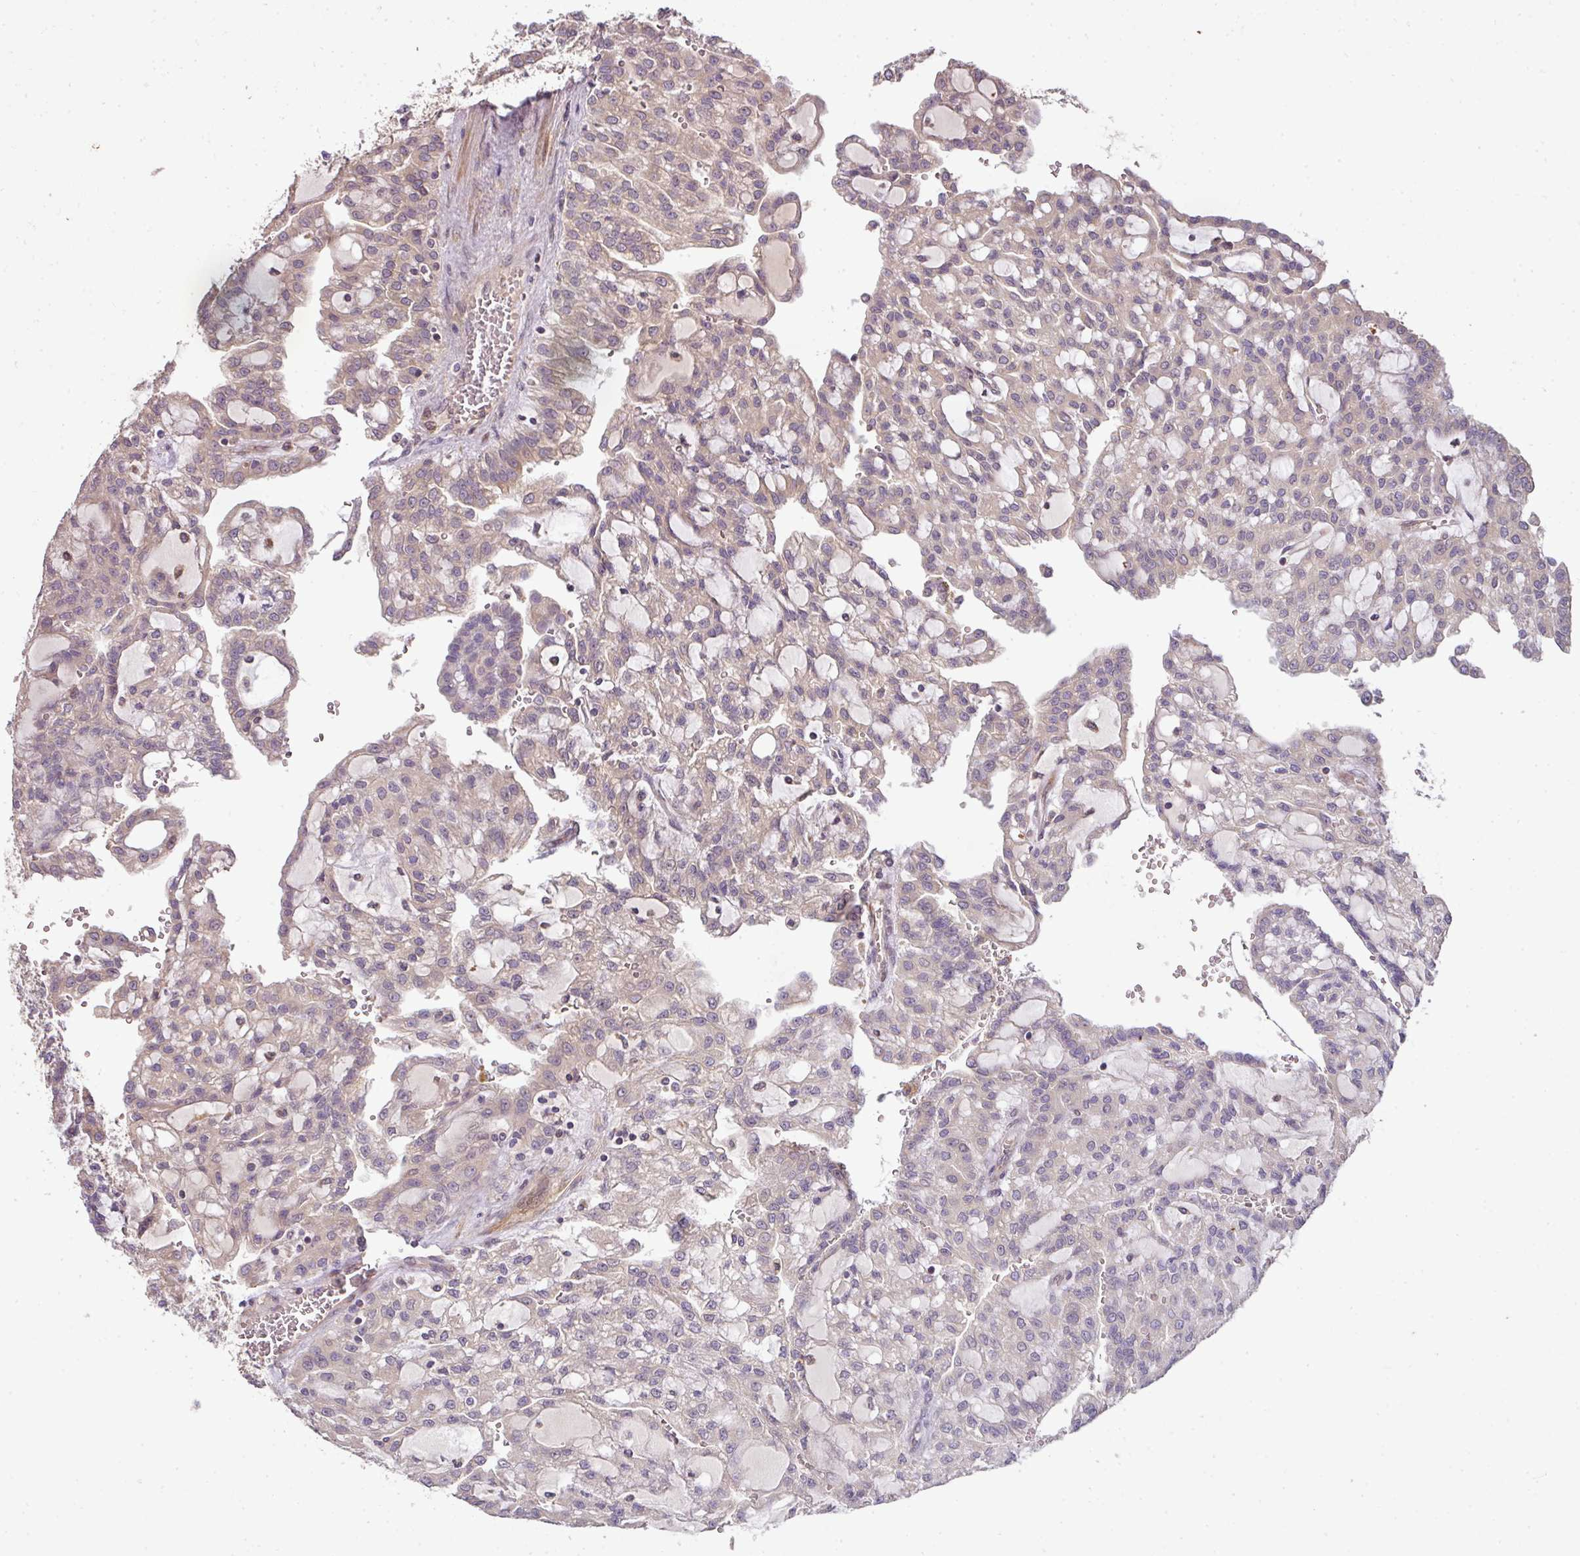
{"staining": {"intensity": "weak", "quantity": "25%-75%", "location": "cytoplasmic/membranous"}, "tissue": "renal cancer", "cell_type": "Tumor cells", "image_type": "cancer", "snomed": [{"axis": "morphology", "description": "Adenocarcinoma, NOS"}, {"axis": "topography", "description": "Kidney"}], "caption": "Brown immunohistochemical staining in renal cancer (adenocarcinoma) displays weak cytoplasmic/membranous expression in approximately 25%-75% of tumor cells.", "gene": "SPCS3", "patient": {"sex": "male", "age": 63}}